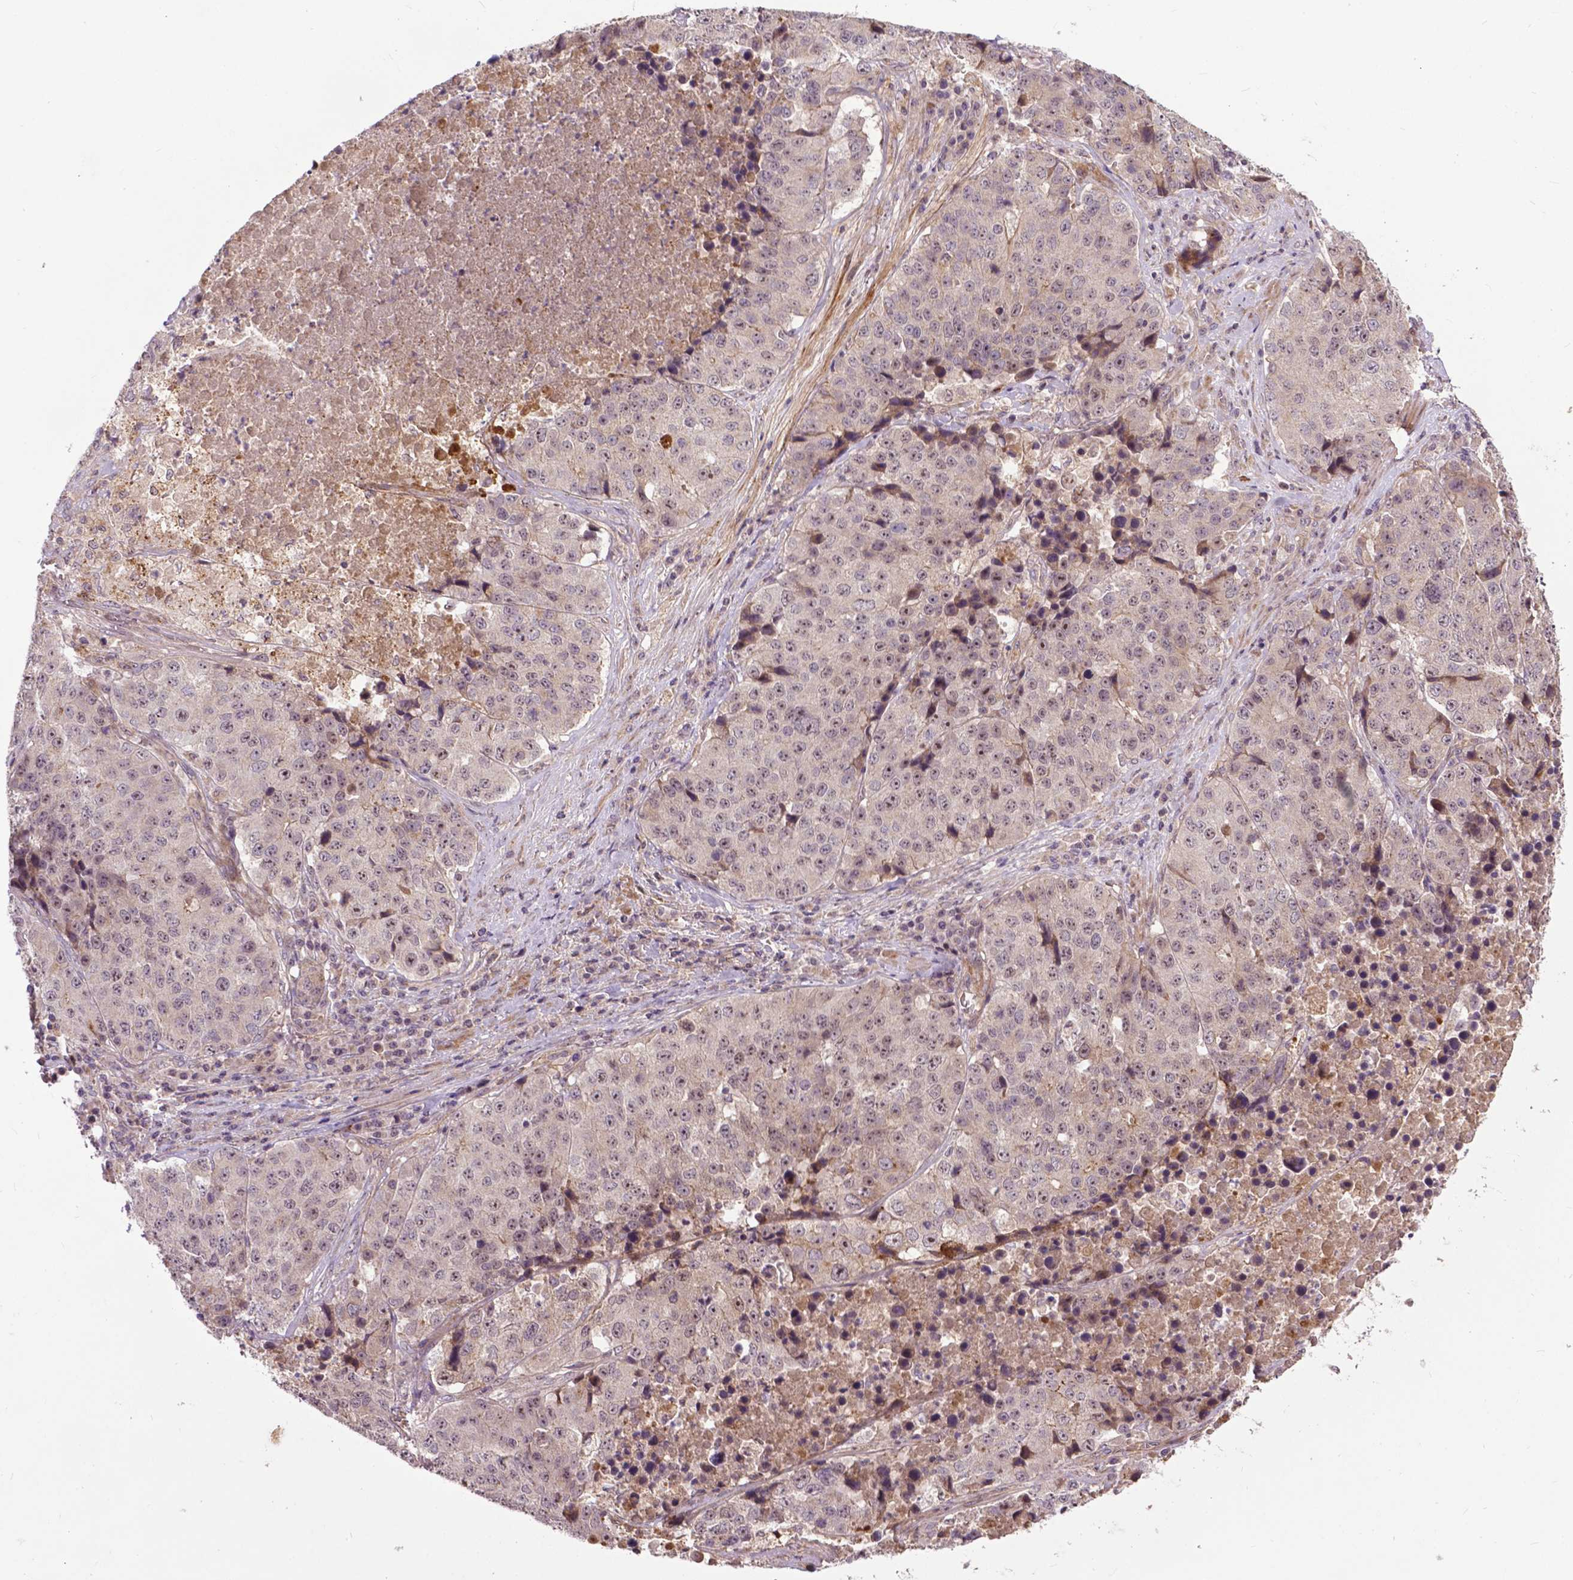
{"staining": {"intensity": "weak", "quantity": "<25%", "location": "nuclear"}, "tissue": "stomach cancer", "cell_type": "Tumor cells", "image_type": "cancer", "snomed": [{"axis": "morphology", "description": "Adenocarcinoma, NOS"}, {"axis": "topography", "description": "Stomach"}], "caption": "This is a micrograph of immunohistochemistry staining of stomach cancer (adenocarcinoma), which shows no expression in tumor cells.", "gene": "PARP3", "patient": {"sex": "male", "age": 71}}